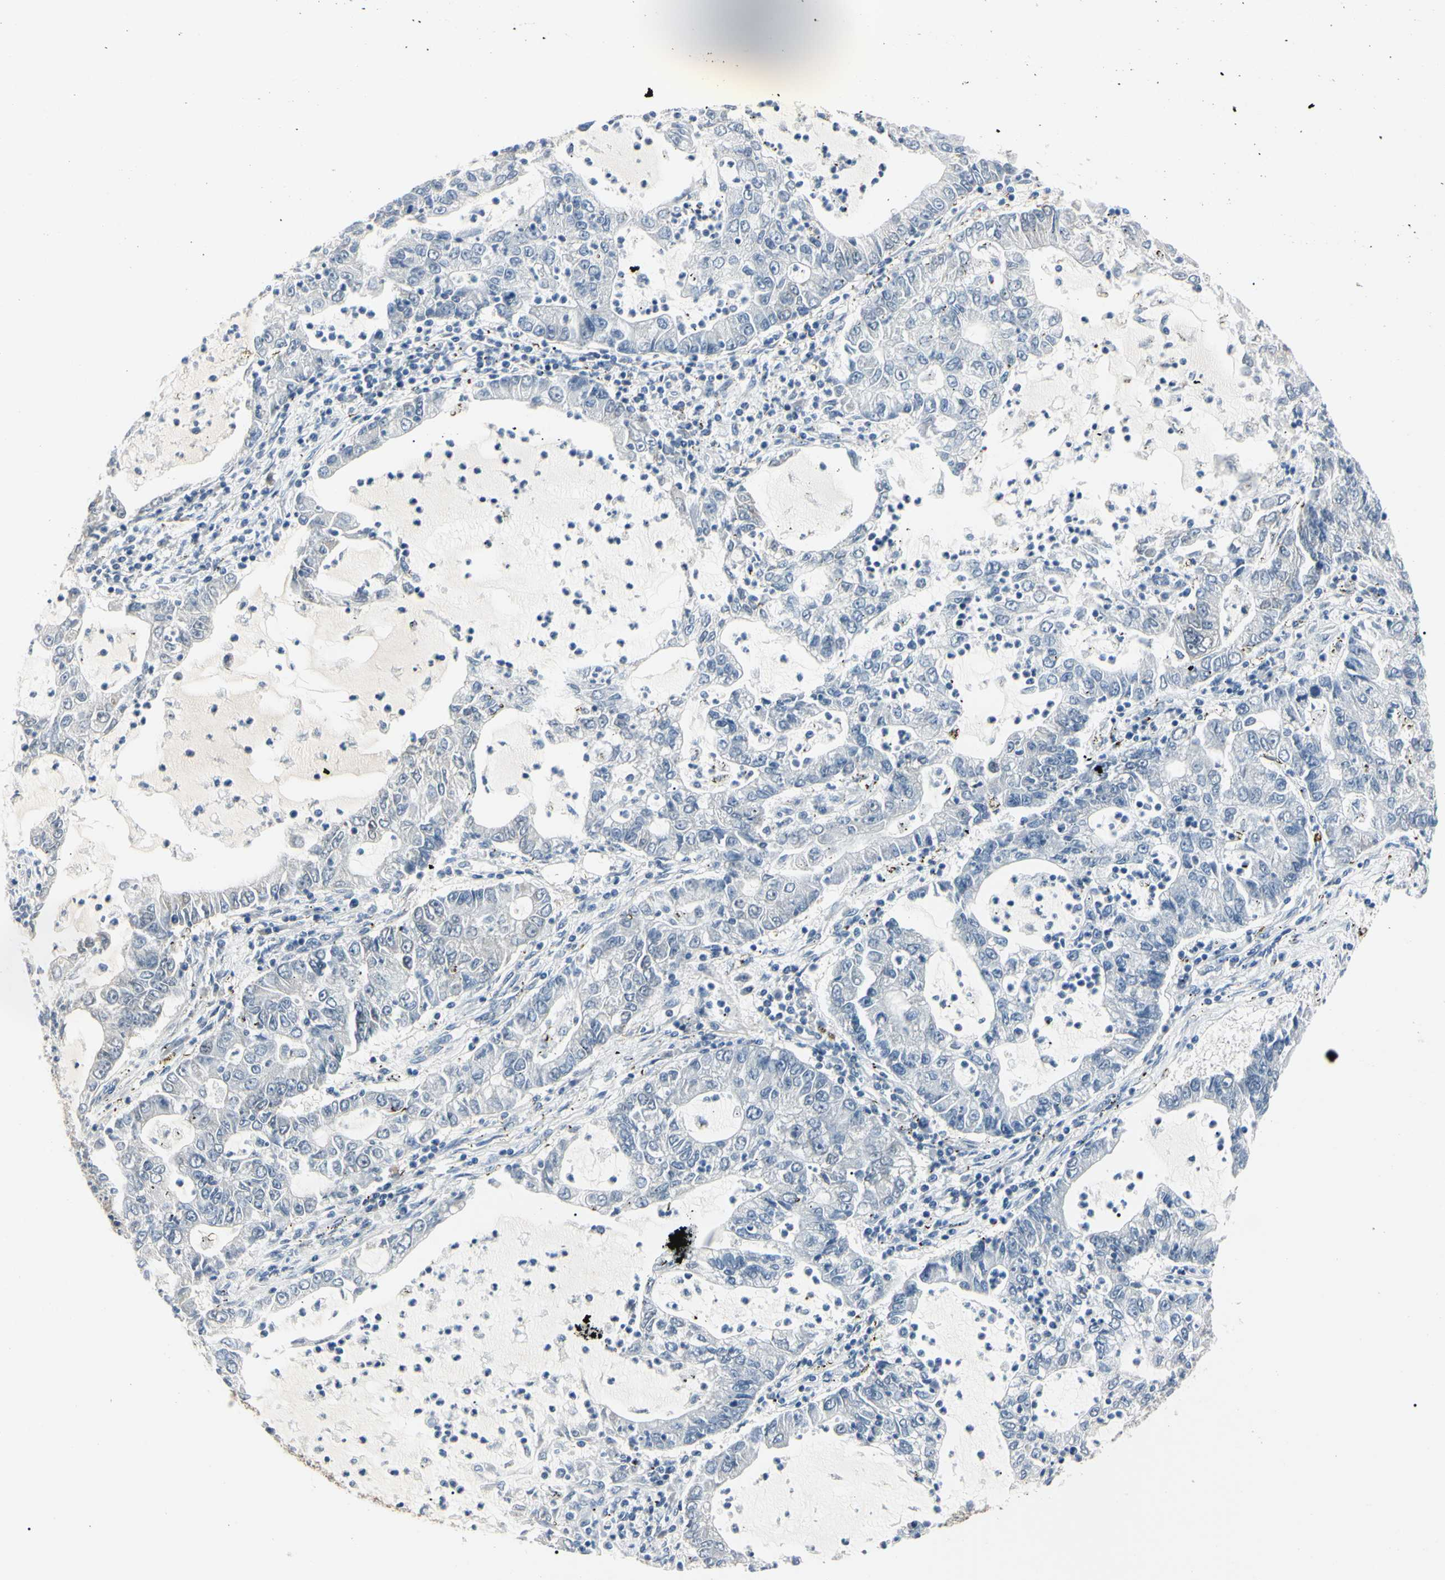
{"staining": {"intensity": "negative", "quantity": "none", "location": "none"}, "tissue": "lung cancer", "cell_type": "Tumor cells", "image_type": "cancer", "snomed": [{"axis": "morphology", "description": "Adenocarcinoma, NOS"}, {"axis": "topography", "description": "Lung"}], "caption": "Histopathology image shows no significant protein expression in tumor cells of adenocarcinoma (lung).", "gene": "AKR1C3", "patient": {"sex": "female", "age": 51}}